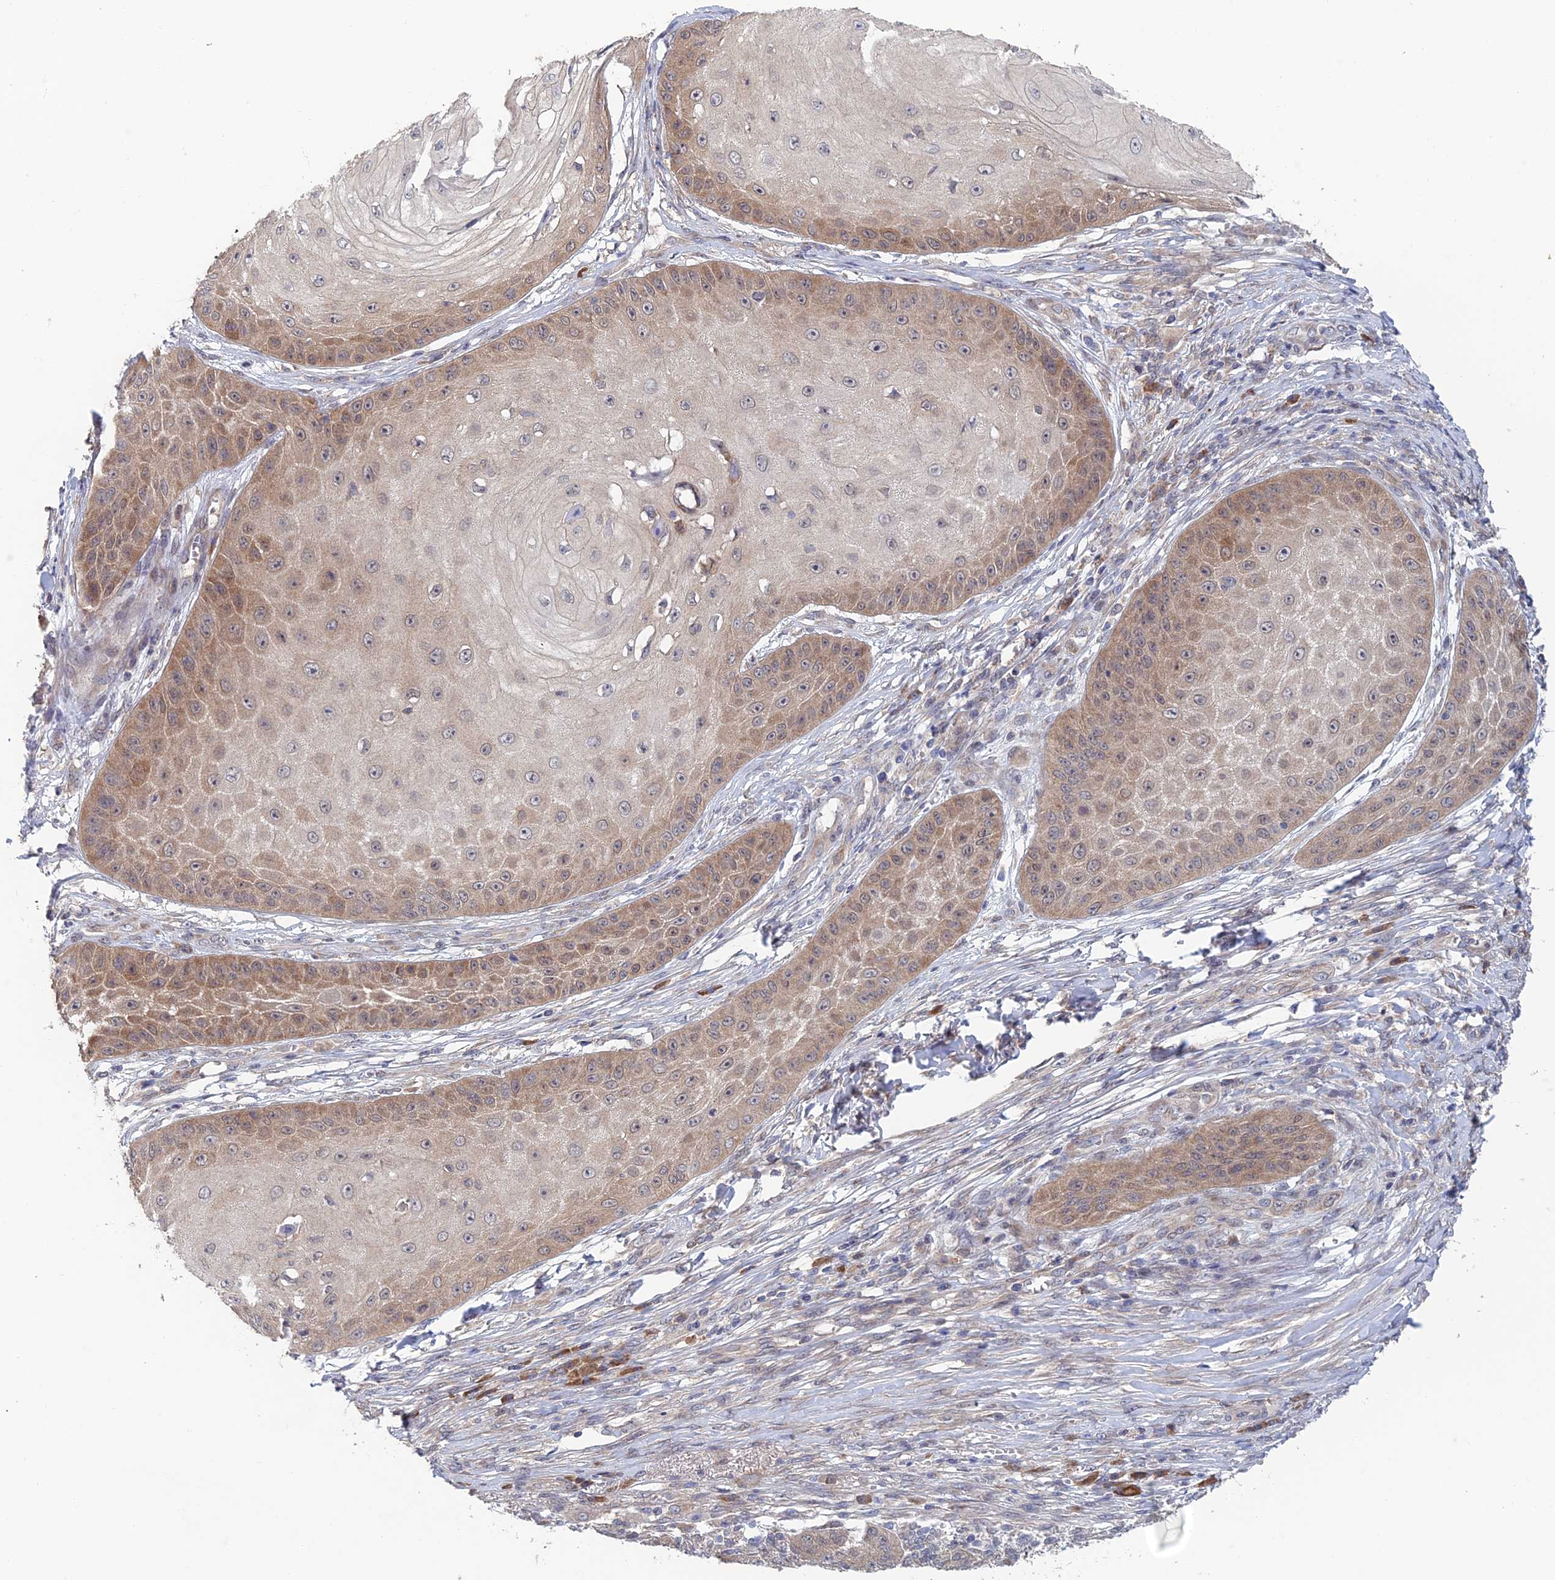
{"staining": {"intensity": "weak", "quantity": "25%-75%", "location": "cytoplasmic/membranous"}, "tissue": "skin cancer", "cell_type": "Tumor cells", "image_type": "cancer", "snomed": [{"axis": "morphology", "description": "Squamous cell carcinoma, NOS"}, {"axis": "topography", "description": "Skin"}], "caption": "Immunohistochemistry micrograph of skin squamous cell carcinoma stained for a protein (brown), which demonstrates low levels of weak cytoplasmic/membranous staining in approximately 25%-75% of tumor cells.", "gene": "SRA1", "patient": {"sex": "male", "age": 70}}